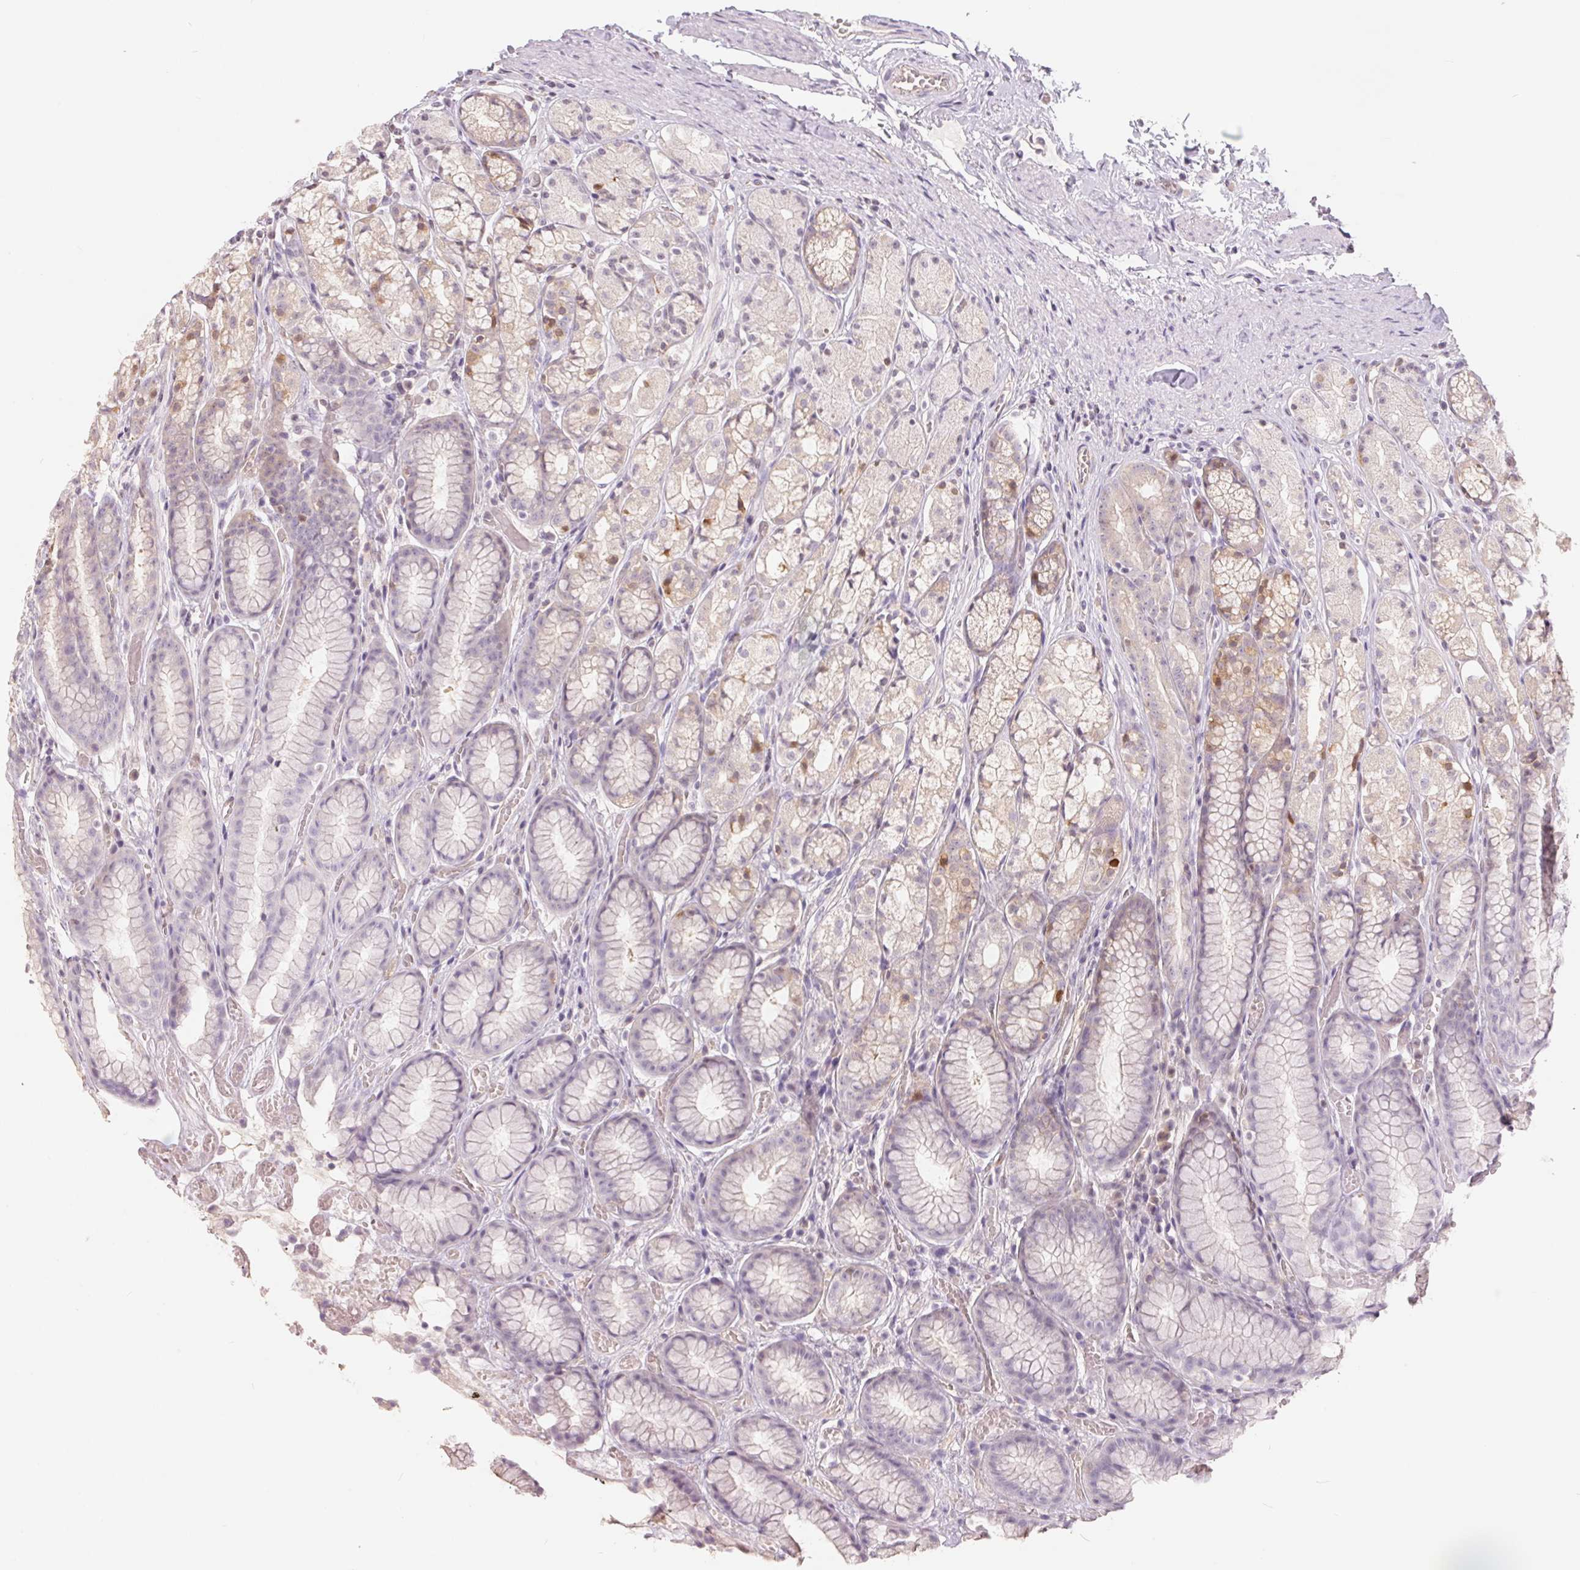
{"staining": {"intensity": "moderate", "quantity": "<25%", "location": "nuclear"}, "tissue": "stomach", "cell_type": "Glandular cells", "image_type": "normal", "snomed": [{"axis": "morphology", "description": "Normal tissue, NOS"}, {"axis": "topography", "description": "Stomach"}], "caption": "Immunohistochemical staining of unremarkable human stomach displays moderate nuclear protein positivity in about <25% of glandular cells. (IHC, brightfield microscopy, high magnification).", "gene": "BLMH", "patient": {"sex": "male", "age": 70}}